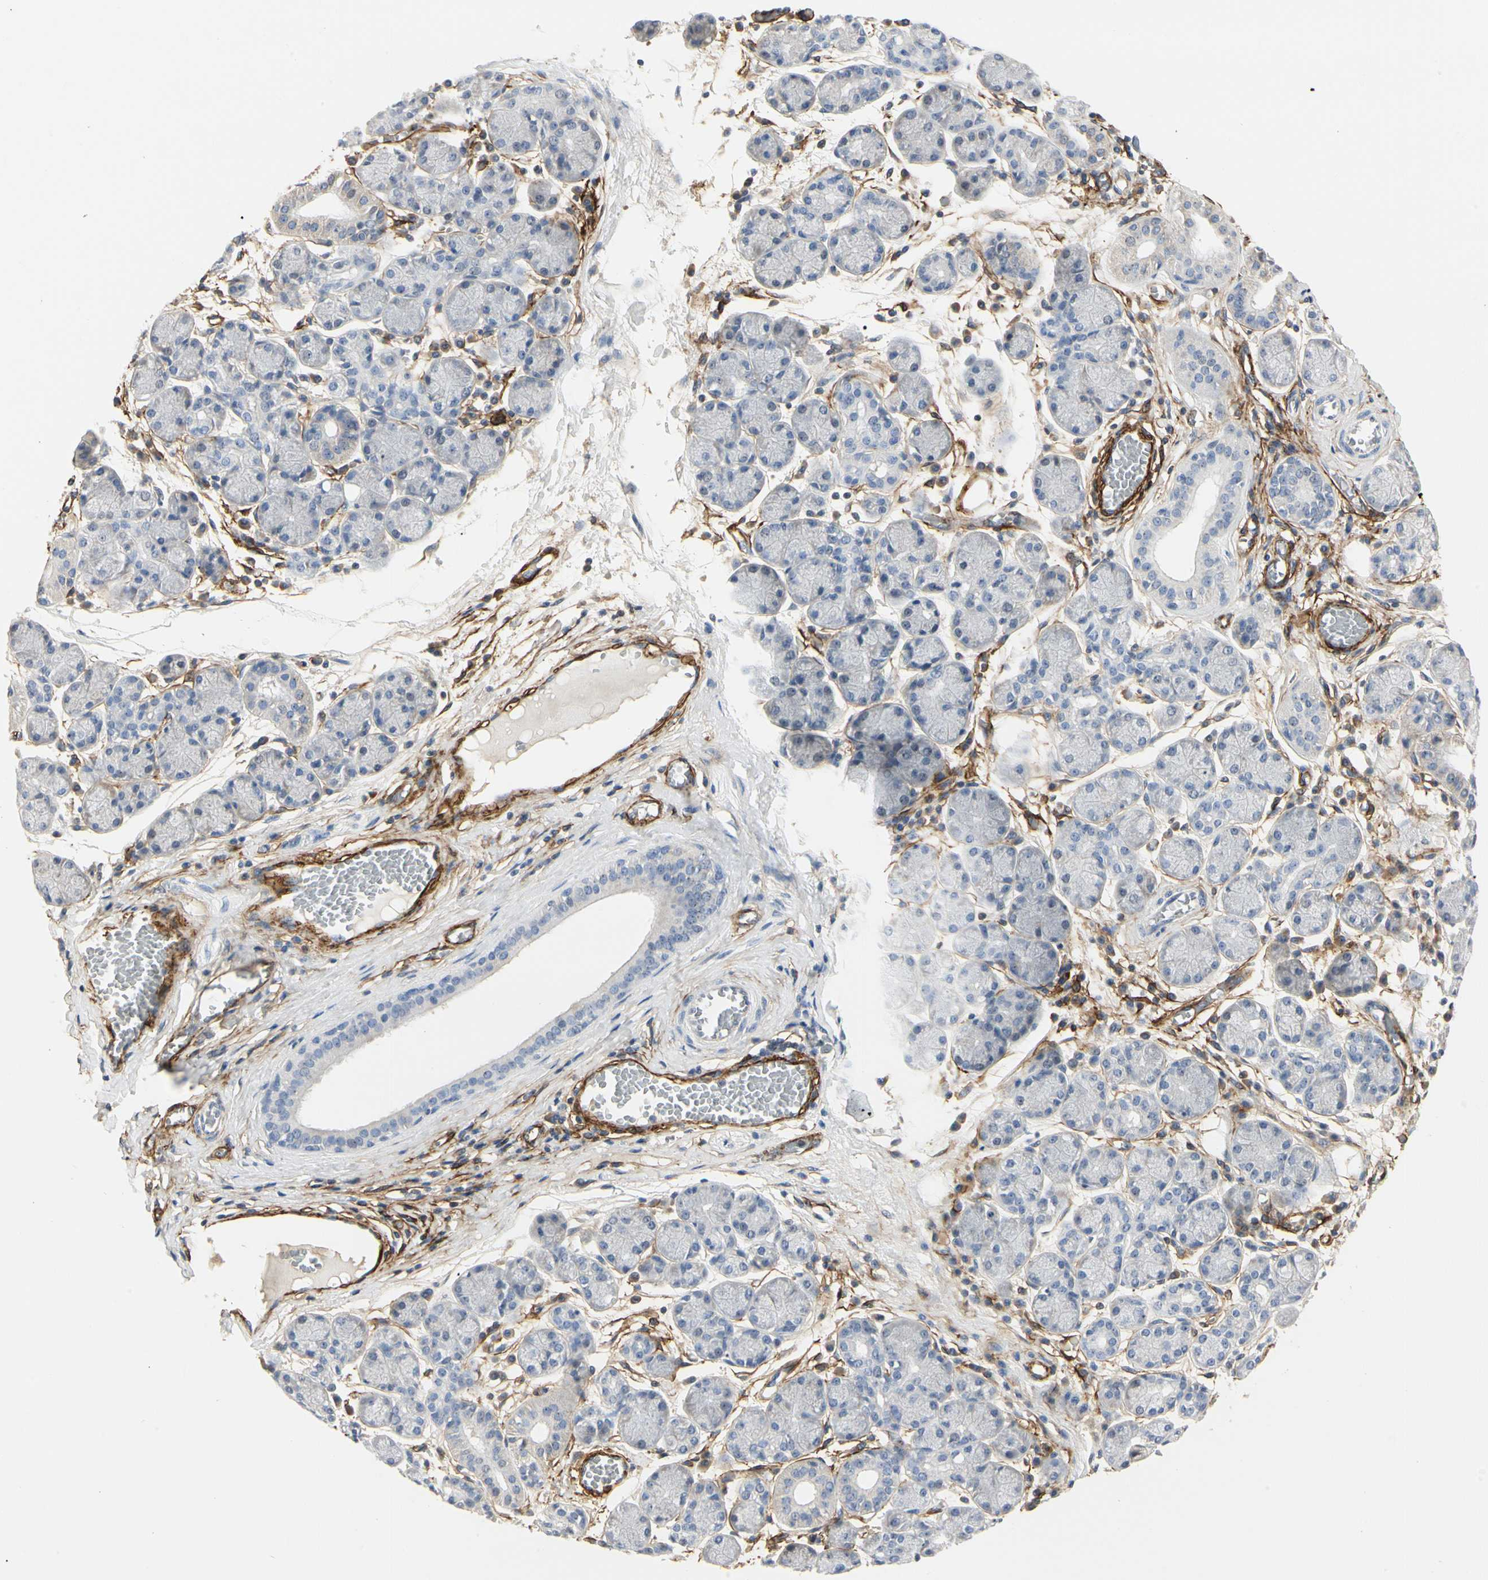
{"staining": {"intensity": "negative", "quantity": "none", "location": "none"}, "tissue": "salivary gland", "cell_type": "Glandular cells", "image_type": "normal", "snomed": [{"axis": "morphology", "description": "Normal tissue, NOS"}, {"axis": "topography", "description": "Salivary gland"}], "caption": "Image shows no protein positivity in glandular cells of normal salivary gland.", "gene": "GGT5", "patient": {"sex": "female", "age": 24}}